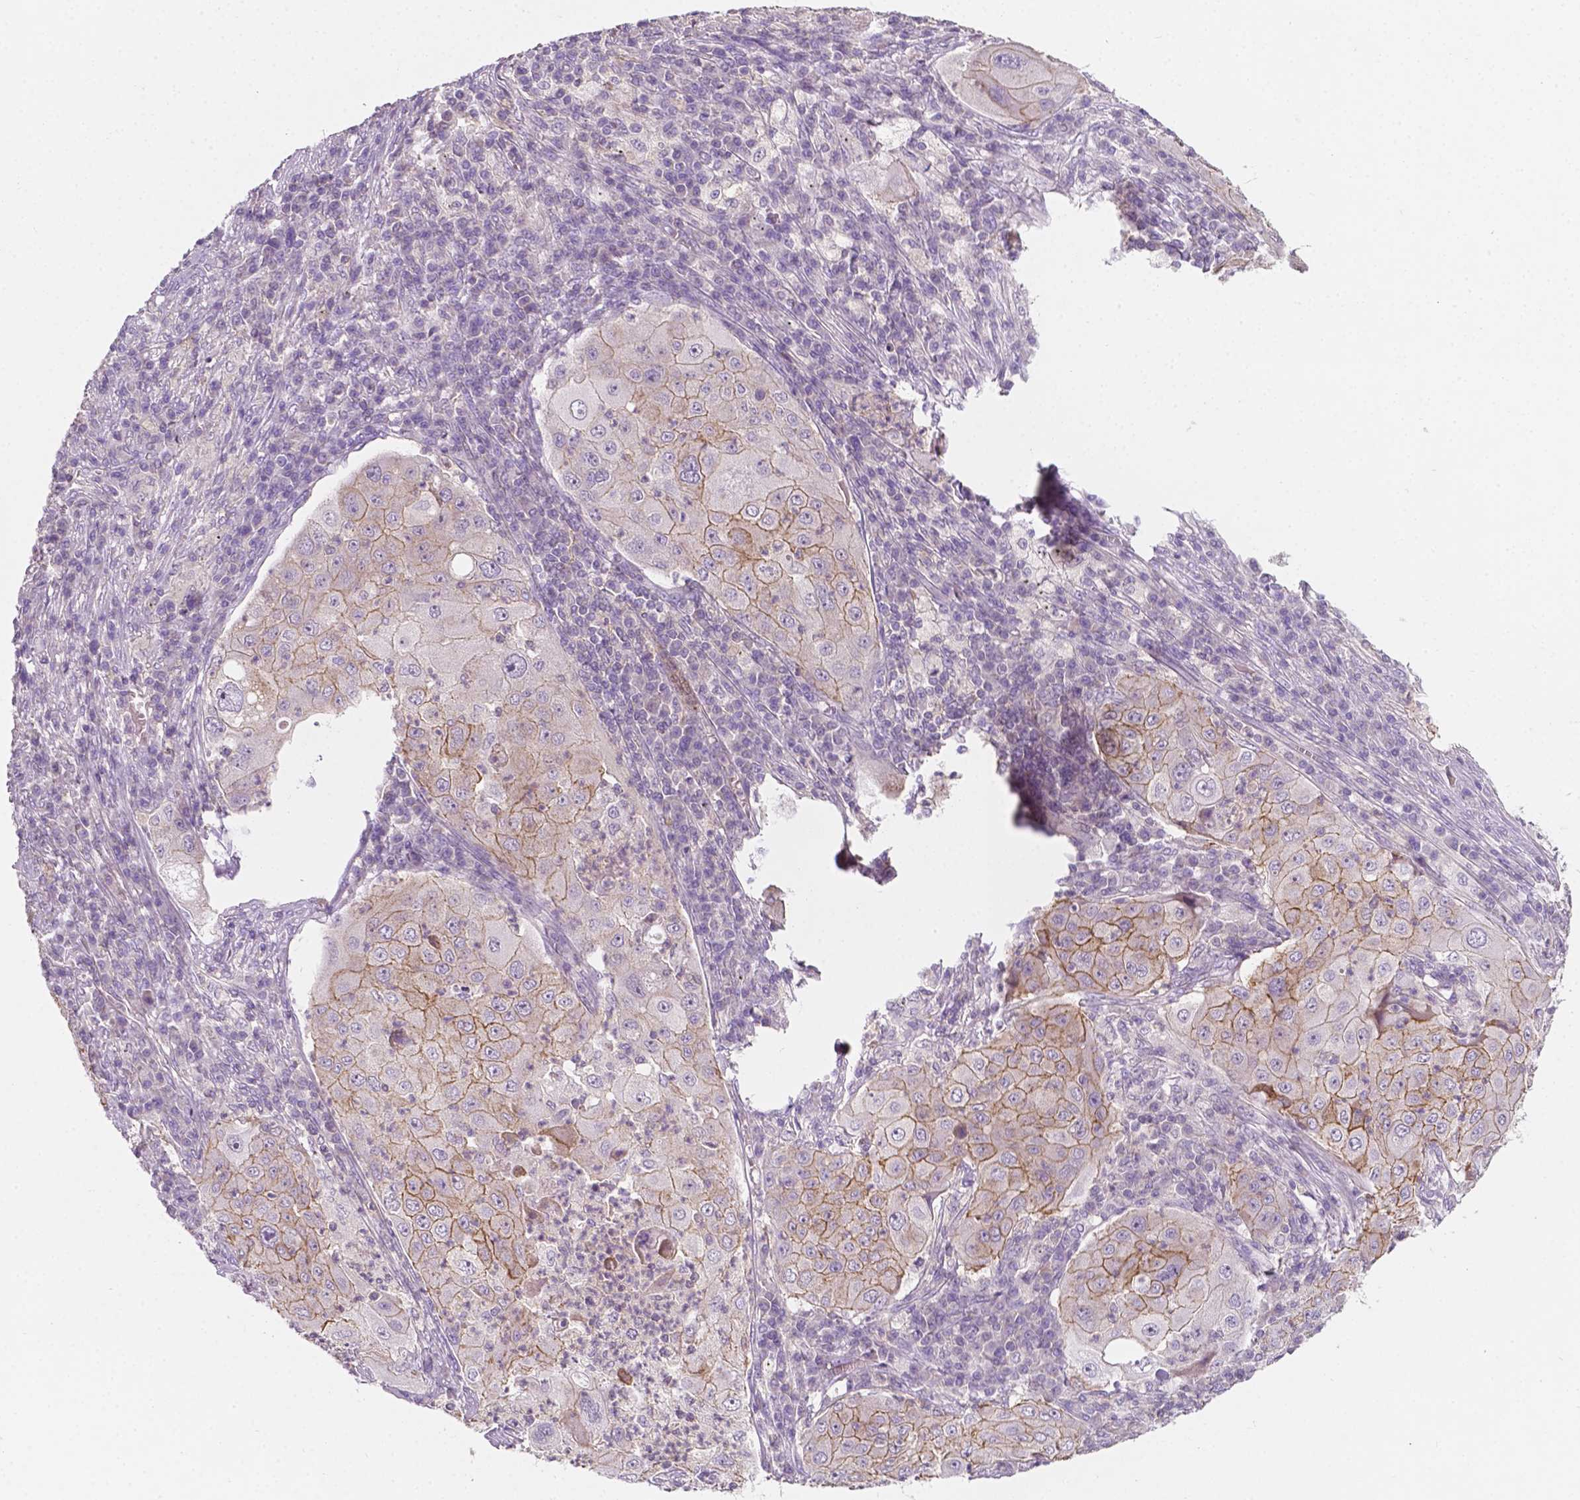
{"staining": {"intensity": "moderate", "quantity": ">75%", "location": "cytoplasmic/membranous"}, "tissue": "lung cancer", "cell_type": "Tumor cells", "image_type": "cancer", "snomed": [{"axis": "morphology", "description": "Squamous cell carcinoma, NOS"}, {"axis": "topography", "description": "Lung"}], "caption": "A high-resolution image shows IHC staining of lung squamous cell carcinoma, which demonstrates moderate cytoplasmic/membranous staining in approximately >75% of tumor cells. The staining is performed using DAB (3,3'-diaminobenzidine) brown chromogen to label protein expression. The nuclei are counter-stained blue using hematoxylin.", "gene": "EGFR", "patient": {"sex": "female", "age": 59}}